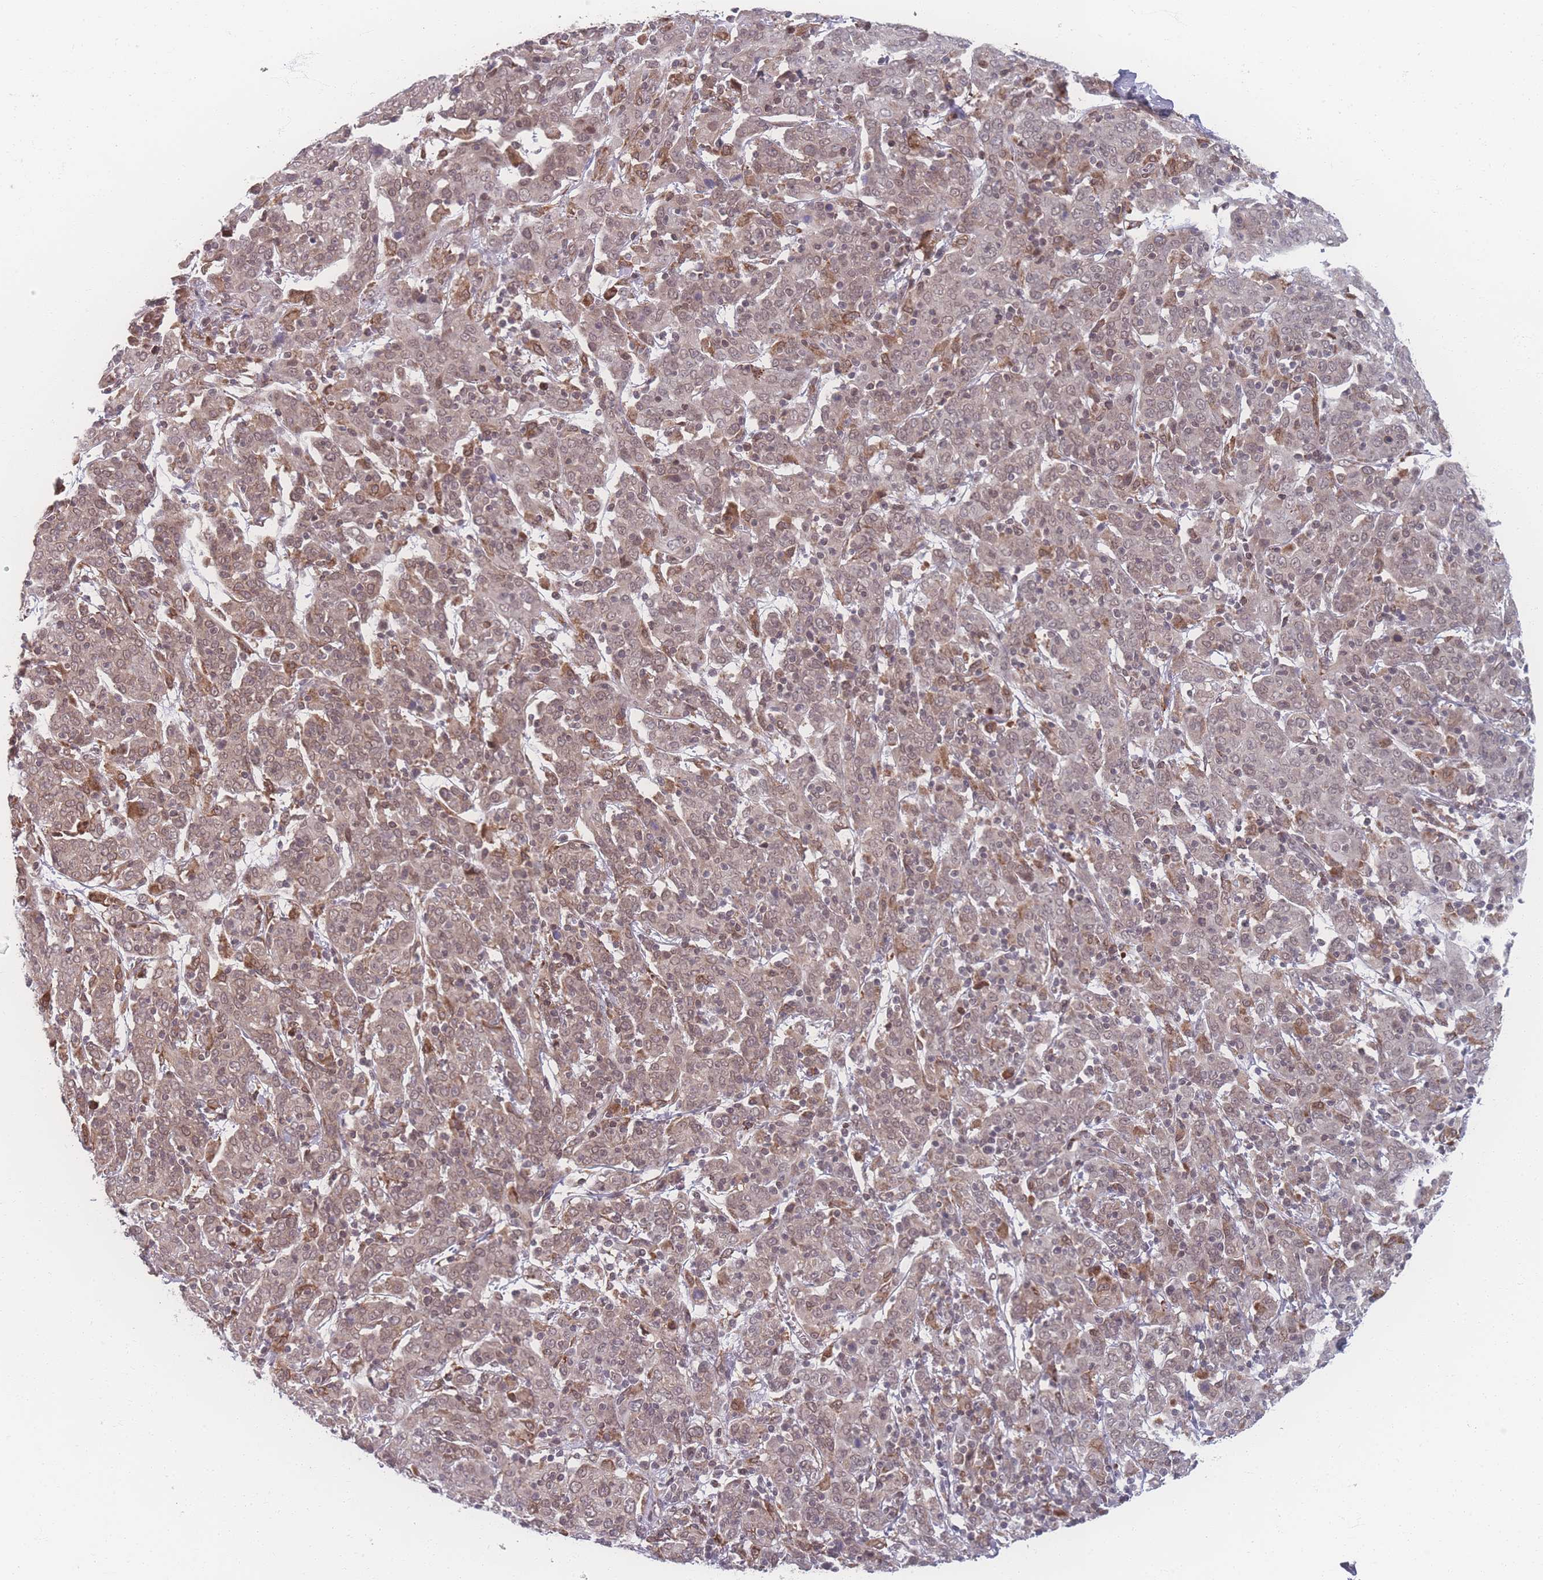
{"staining": {"intensity": "weak", "quantity": ">75%", "location": "cytoplasmic/membranous,nuclear"}, "tissue": "cervical cancer", "cell_type": "Tumor cells", "image_type": "cancer", "snomed": [{"axis": "morphology", "description": "Squamous cell carcinoma, NOS"}, {"axis": "topography", "description": "Cervix"}], "caption": "Immunohistochemical staining of human cervical cancer displays weak cytoplasmic/membranous and nuclear protein staining in about >75% of tumor cells. (DAB = brown stain, brightfield microscopy at high magnification).", "gene": "ZC3H13", "patient": {"sex": "female", "age": 67}}